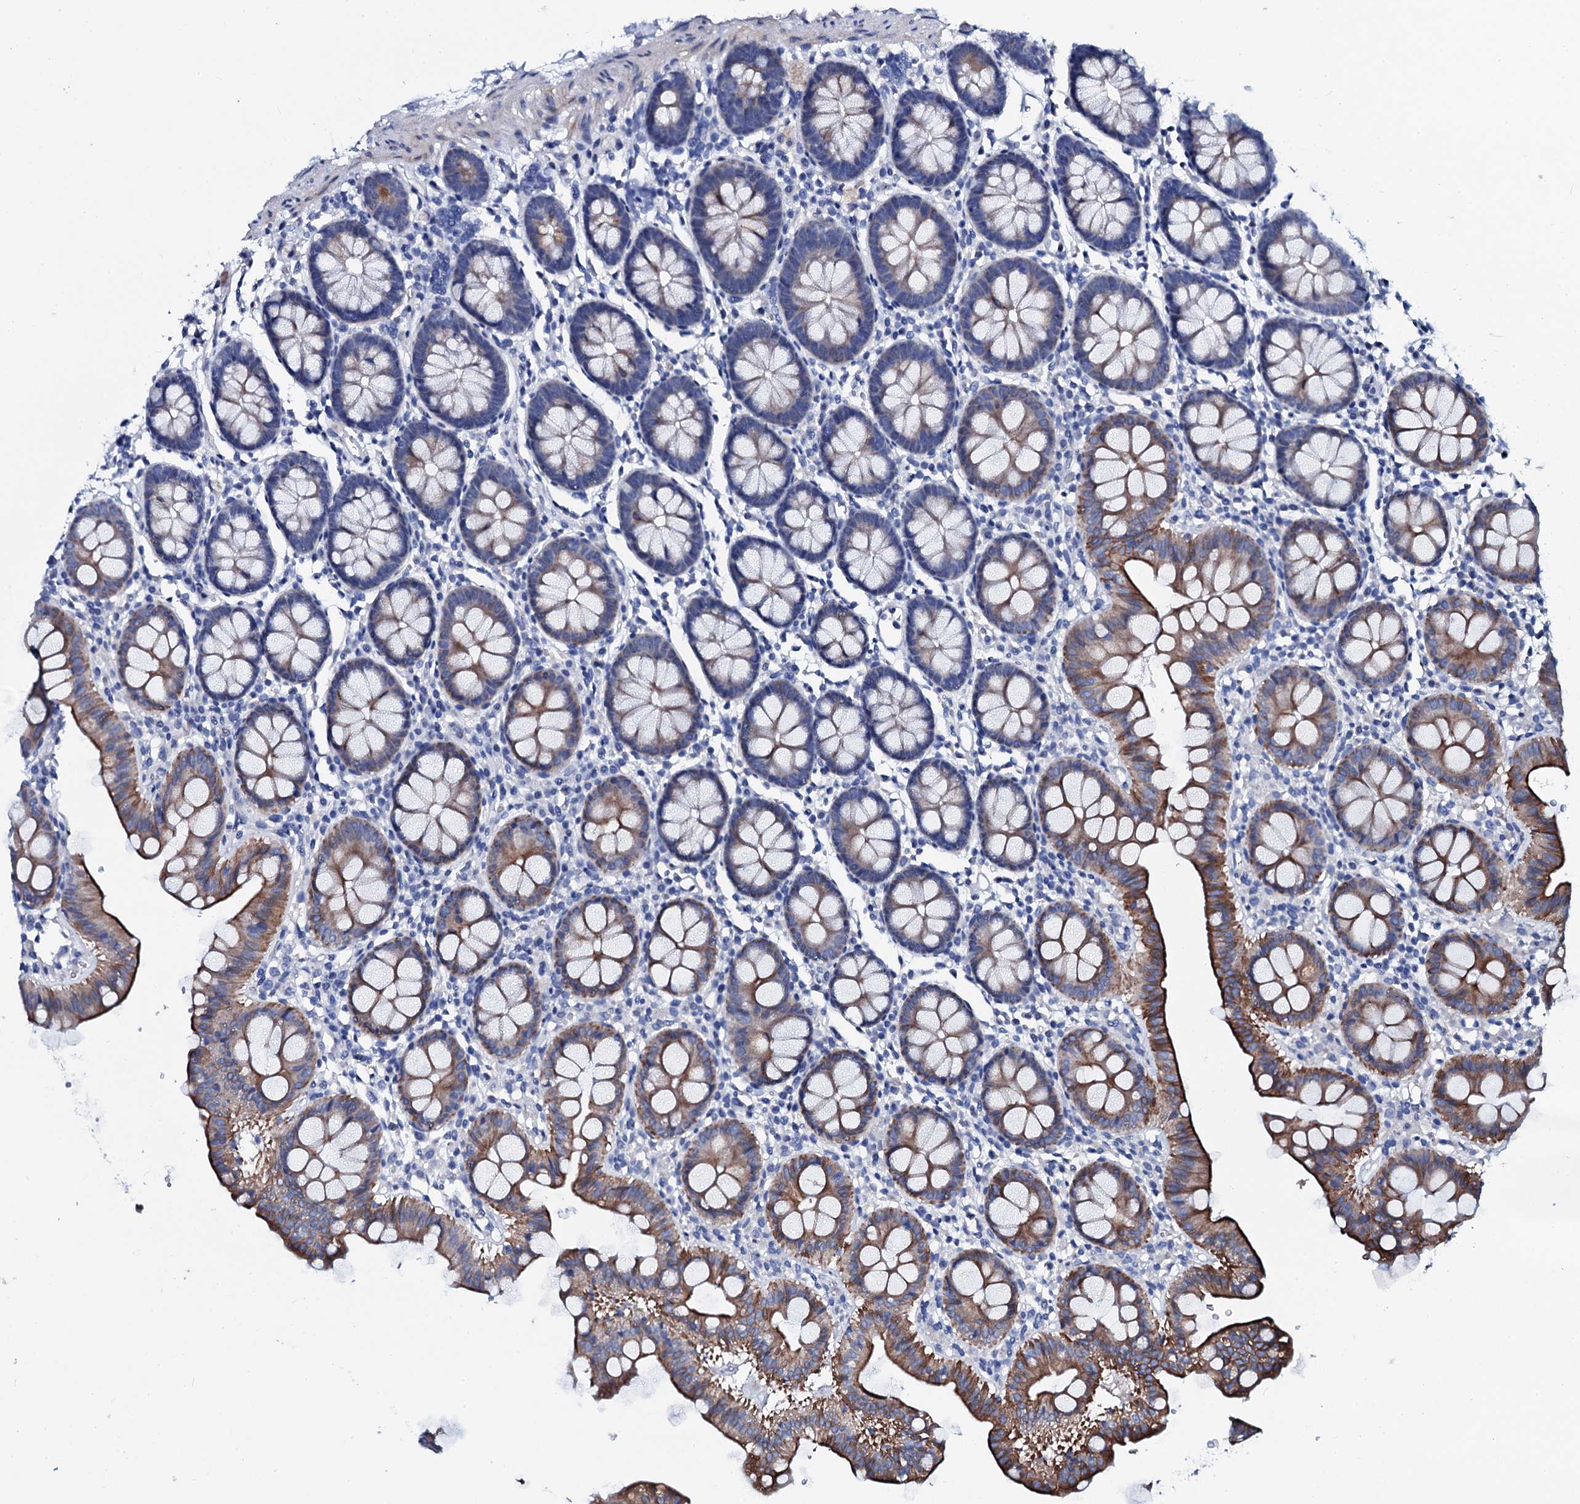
{"staining": {"intensity": "moderate", "quantity": ">75%", "location": "cytoplasmic/membranous"}, "tissue": "colon", "cell_type": "Glandular cells", "image_type": "normal", "snomed": [{"axis": "morphology", "description": "Normal tissue, NOS"}, {"axis": "topography", "description": "Colon"}], "caption": "High-power microscopy captured an immunohistochemistry (IHC) histopathology image of unremarkable colon, revealing moderate cytoplasmic/membranous staining in about >75% of glandular cells. Nuclei are stained in blue.", "gene": "GYS2", "patient": {"sex": "male", "age": 75}}